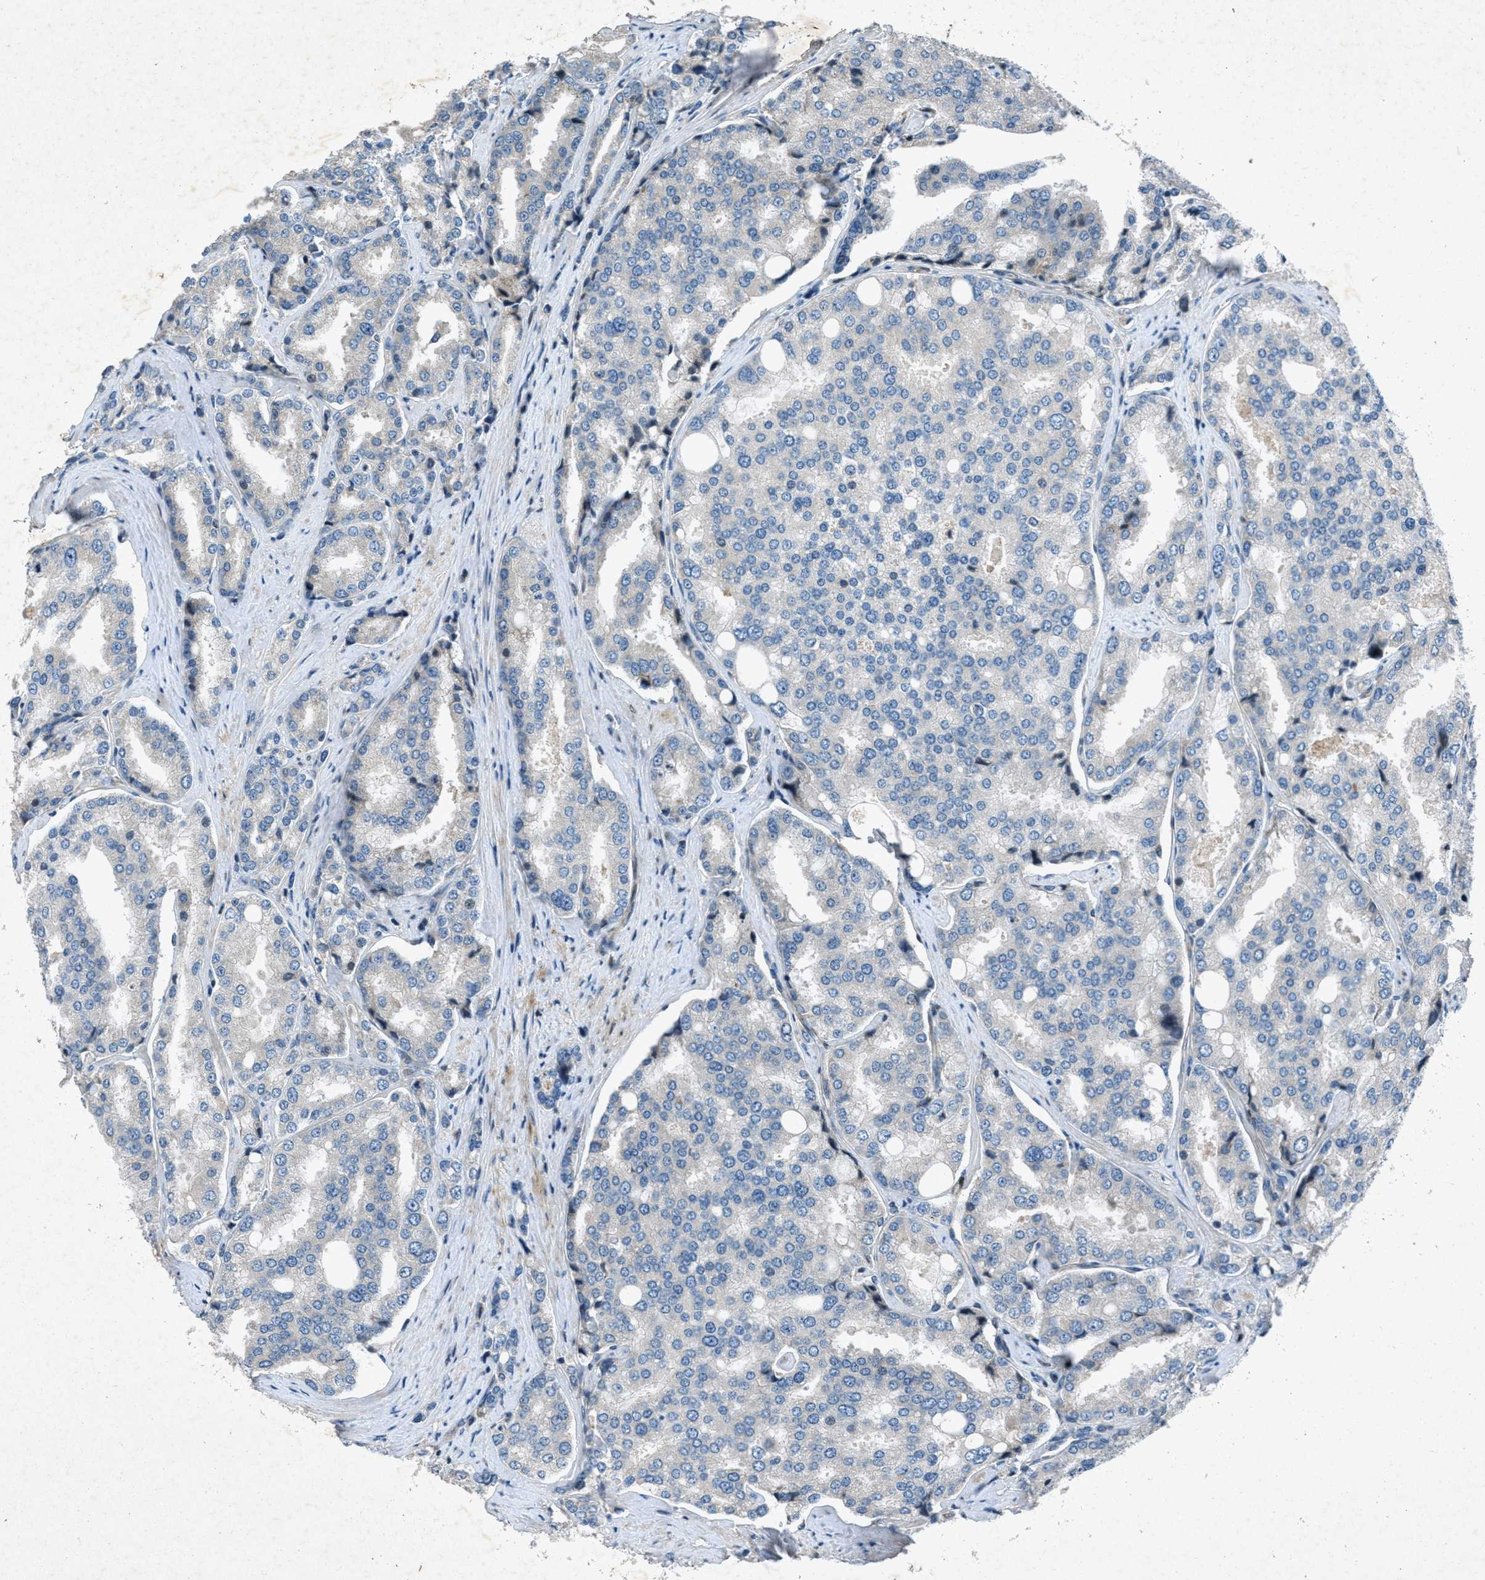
{"staining": {"intensity": "negative", "quantity": "none", "location": "none"}, "tissue": "prostate cancer", "cell_type": "Tumor cells", "image_type": "cancer", "snomed": [{"axis": "morphology", "description": "Adenocarcinoma, High grade"}, {"axis": "topography", "description": "Prostate"}], "caption": "Protein analysis of prostate cancer reveals no significant staining in tumor cells. Brightfield microscopy of immunohistochemistry stained with DAB (brown) and hematoxylin (blue), captured at high magnification.", "gene": "CLEC2D", "patient": {"sex": "male", "age": 50}}